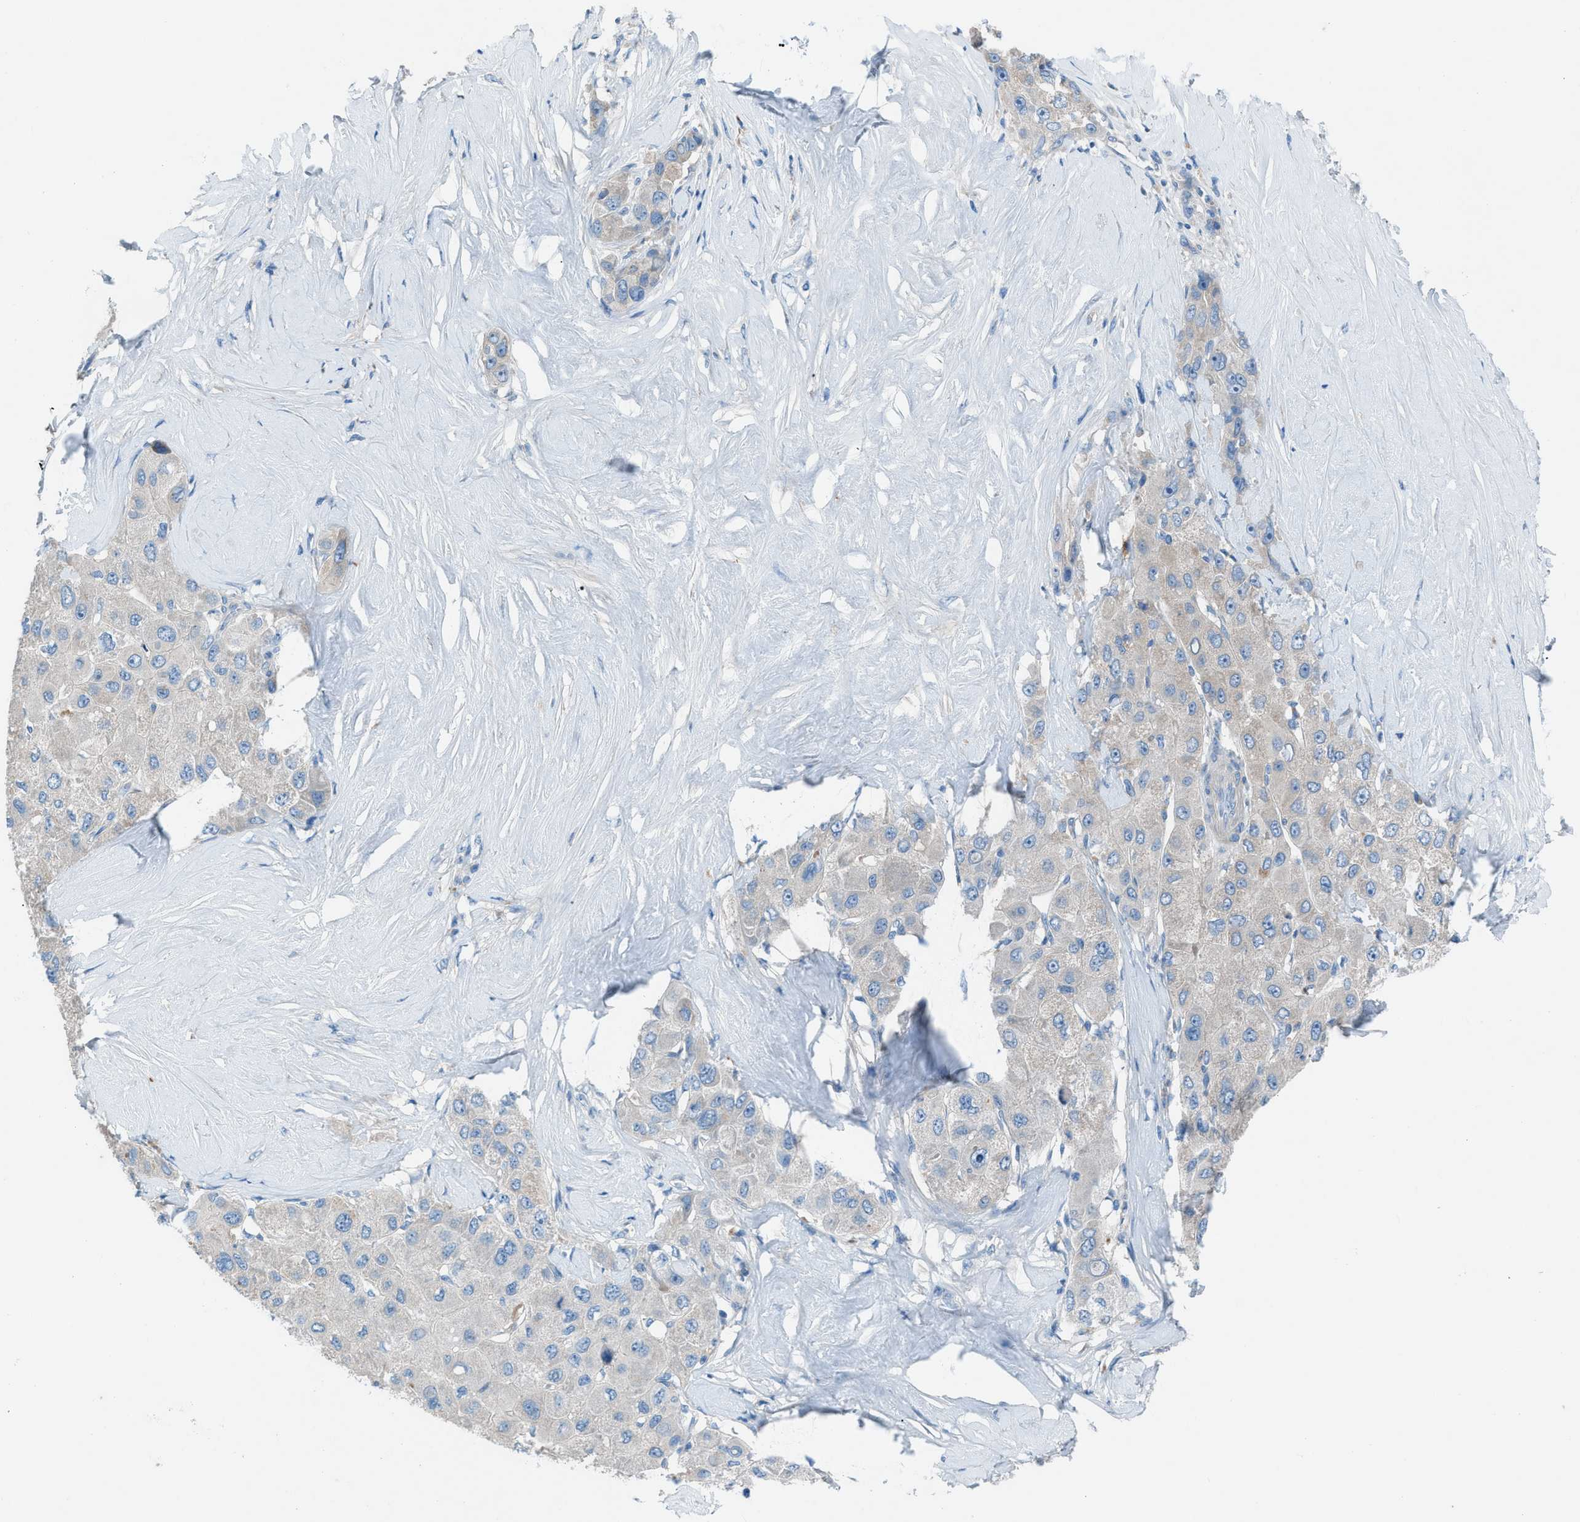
{"staining": {"intensity": "weak", "quantity": "25%-75%", "location": "cytoplasmic/membranous"}, "tissue": "liver cancer", "cell_type": "Tumor cells", "image_type": "cancer", "snomed": [{"axis": "morphology", "description": "Carcinoma, Hepatocellular, NOS"}, {"axis": "topography", "description": "Liver"}], "caption": "Immunohistochemistry (IHC) photomicrograph of human liver cancer (hepatocellular carcinoma) stained for a protein (brown), which demonstrates low levels of weak cytoplasmic/membranous positivity in approximately 25%-75% of tumor cells.", "gene": "C5AR2", "patient": {"sex": "male", "age": 80}}